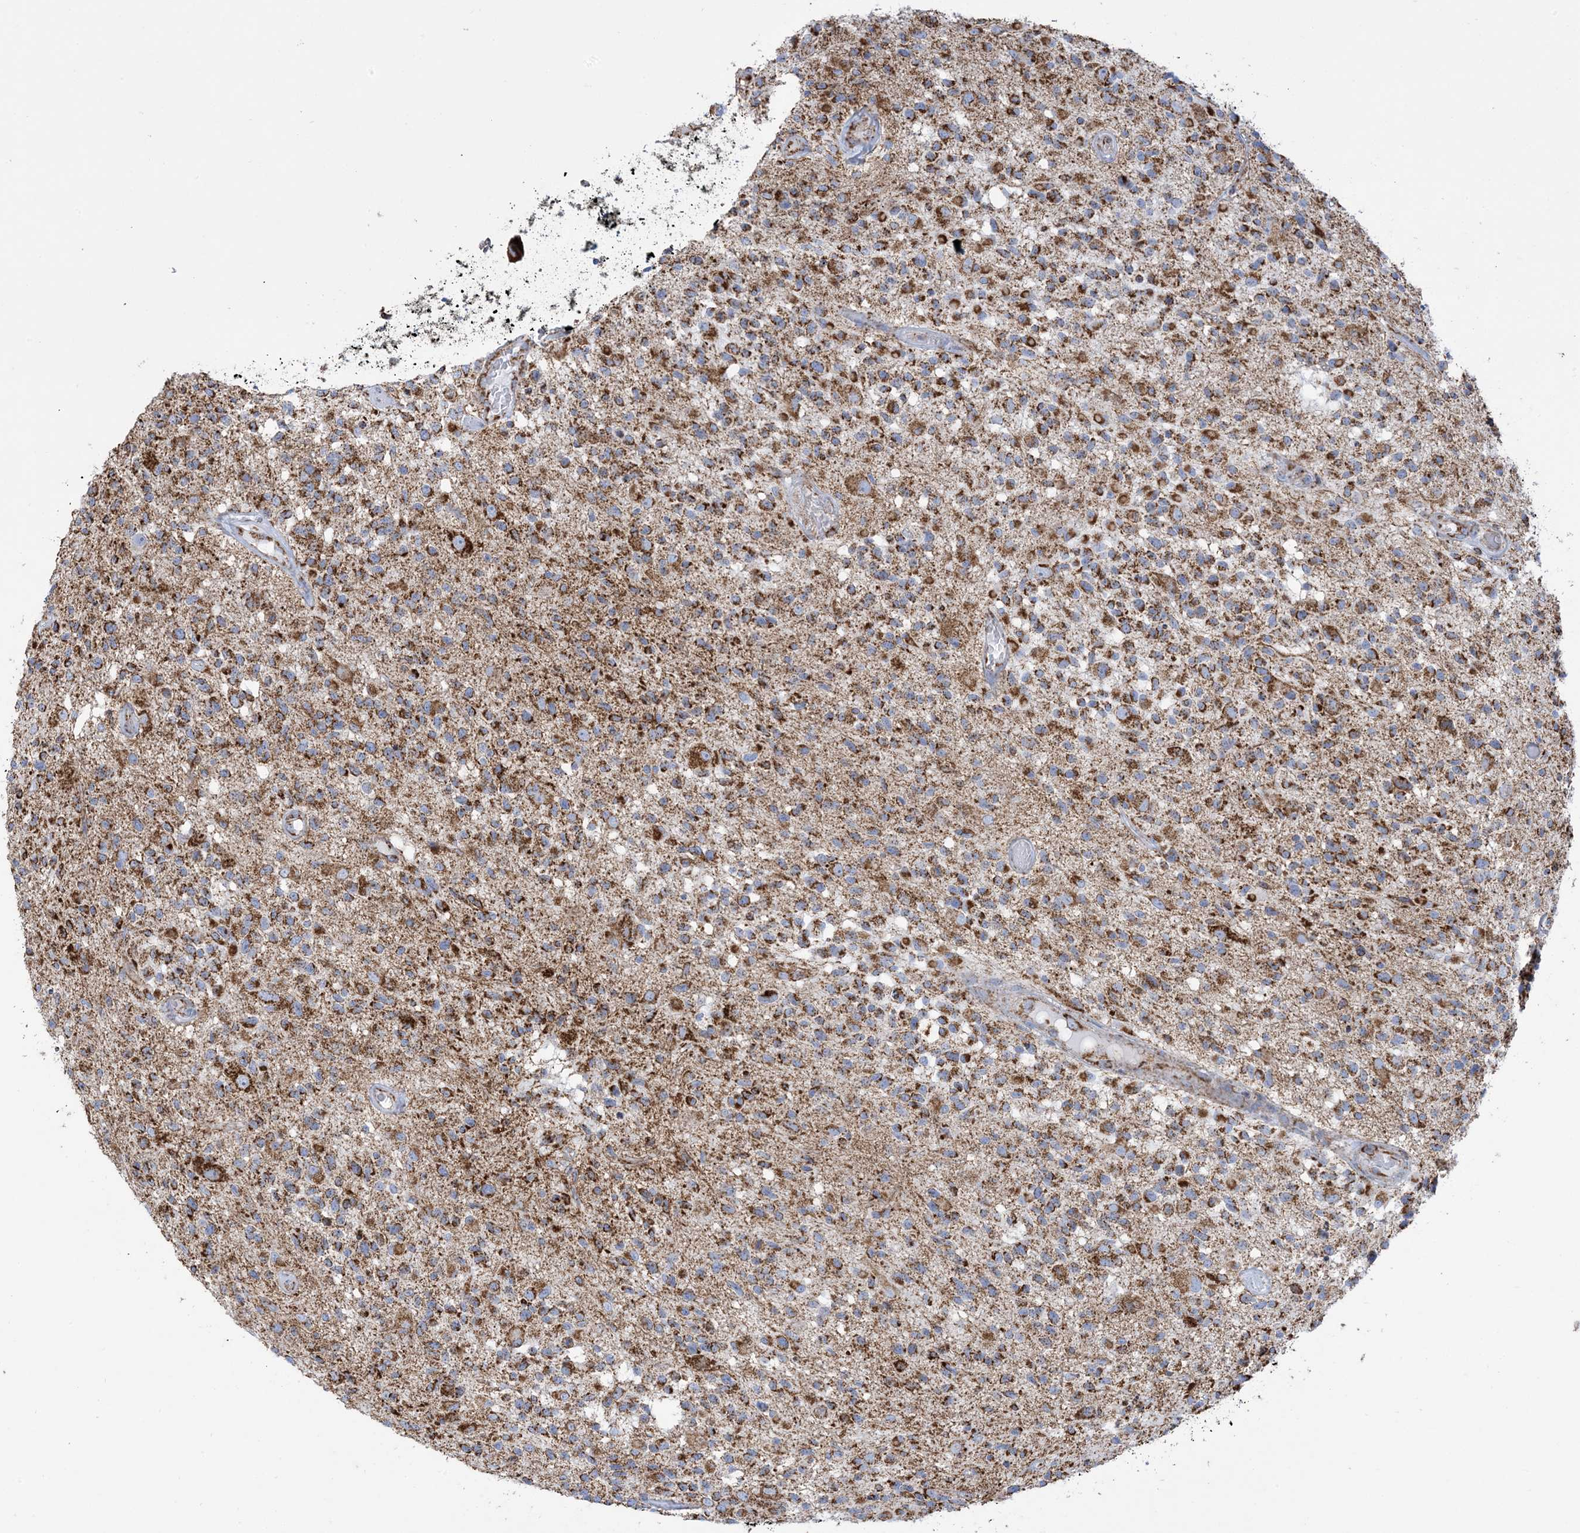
{"staining": {"intensity": "moderate", "quantity": ">75%", "location": "cytoplasmic/membranous"}, "tissue": "glioma", "cell_type": "Tumor cells", "image_type": "cancer", "snomed": [{"axis": "morphology", "description": "Glioma, malignant, High grade"}, {"axis": "morphology", "description": "Glioblastoma, NOS"}, {"axis": "topography", "description": "Brain"}], "caption": "Glioblastoma stained with a brown dye demonstrates moderate cytoplasmic/membranous positive expression in about >75% of tumor cells.", "gene": "SAMM50", "patient": {"sex": "male", "age": 60}}